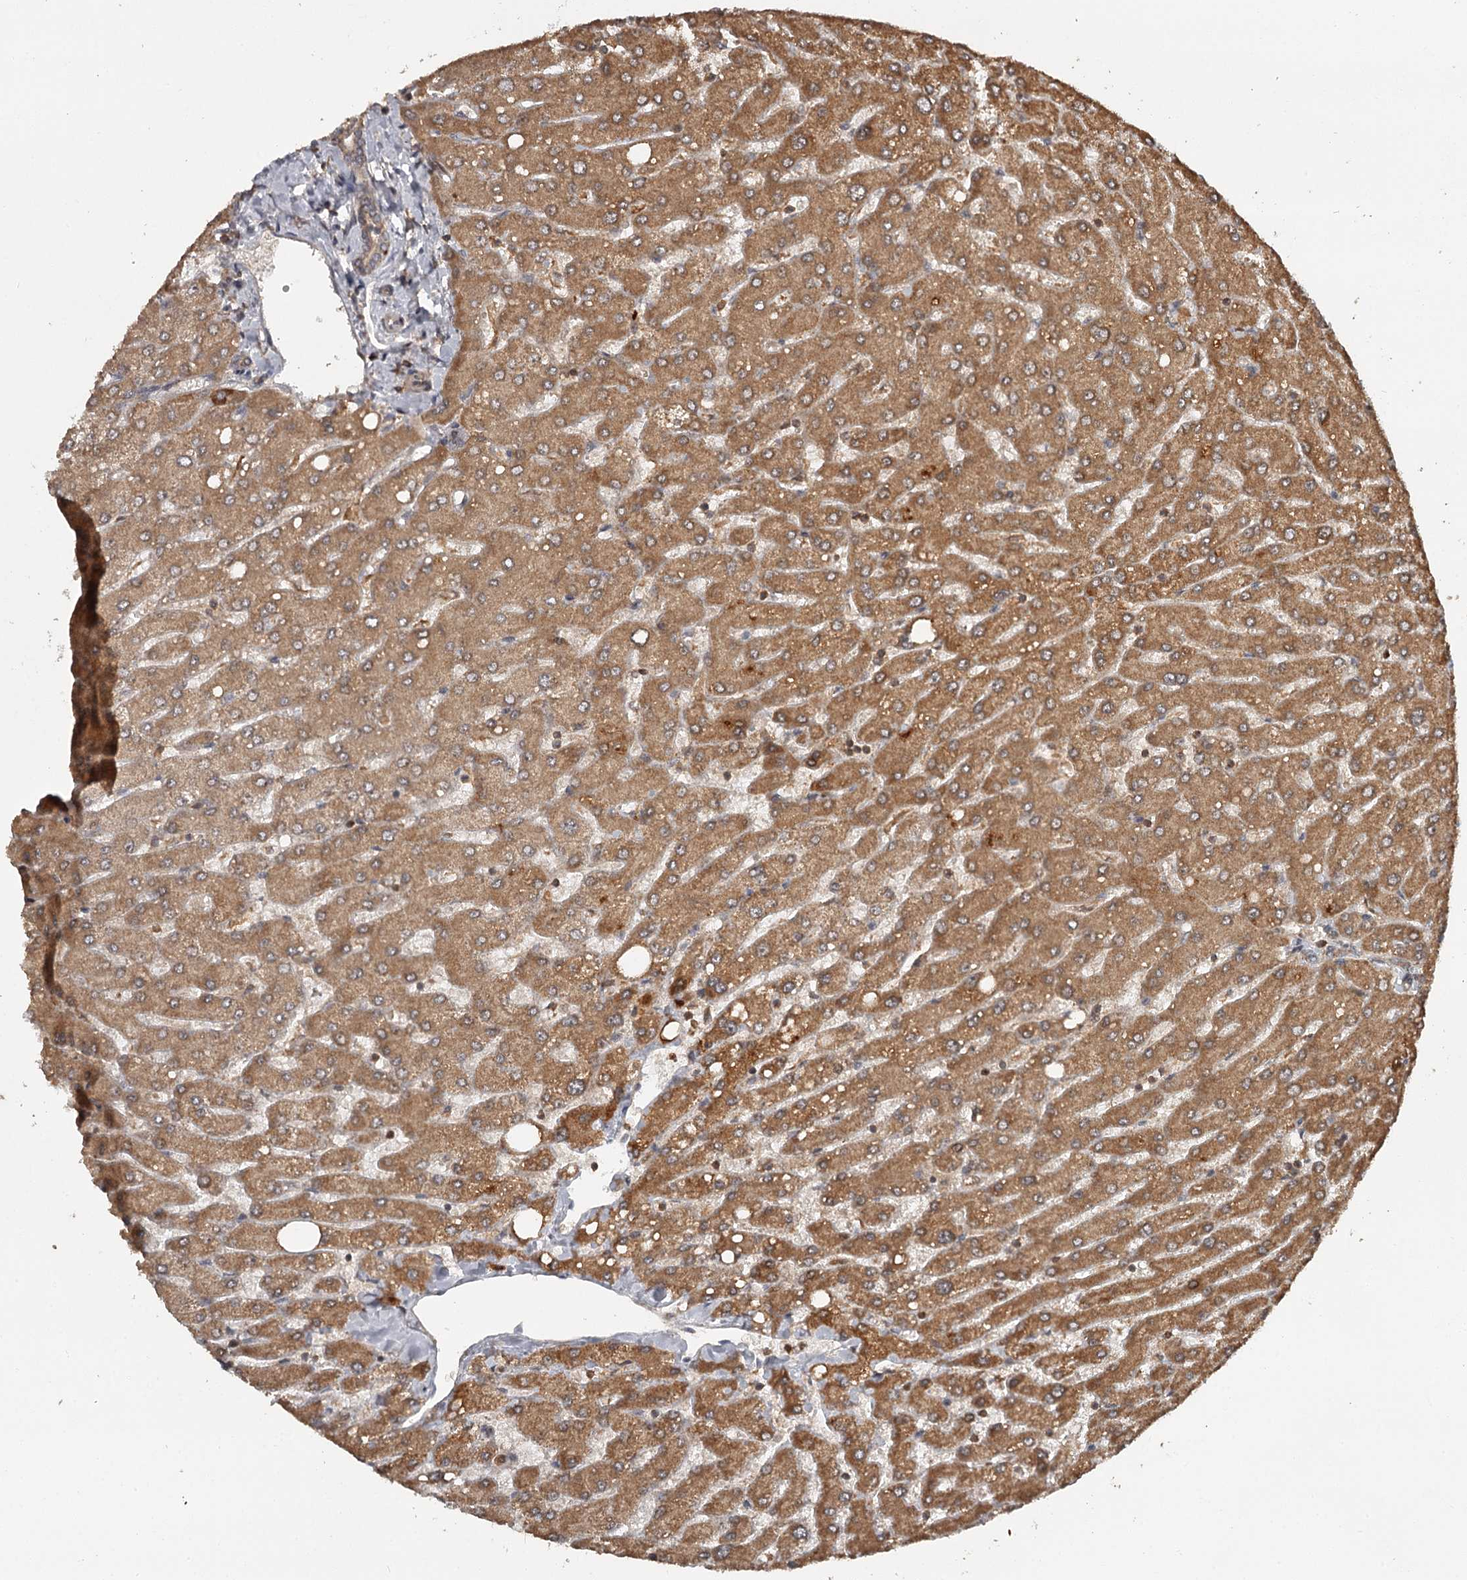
{"staining": {"intensity": "weak", "quantity": ">75%", "location": "cytoplasmic/membranous"}, "tissue": "liver", "cell_type": "Cholangiocytes", "image_type": "normal", "snomed": [{"axis": "morphology", "description": "Normal tissue, NOS"}, {"axis": "topography", "description": "Liver"}], "caption": "Cholangiocytes reveal low levels of weak cytoplasmic/membranous expression in approximately >75% of cells in normal human liver. The staining is performed using DAB (3,3'-diaminobenzidine) brown chromogen to label protein expression. The nuclei are counter-stained blue using hematoxylin.", "gene": "FAXC", "patient": {"sex": "male", "age": 55}}